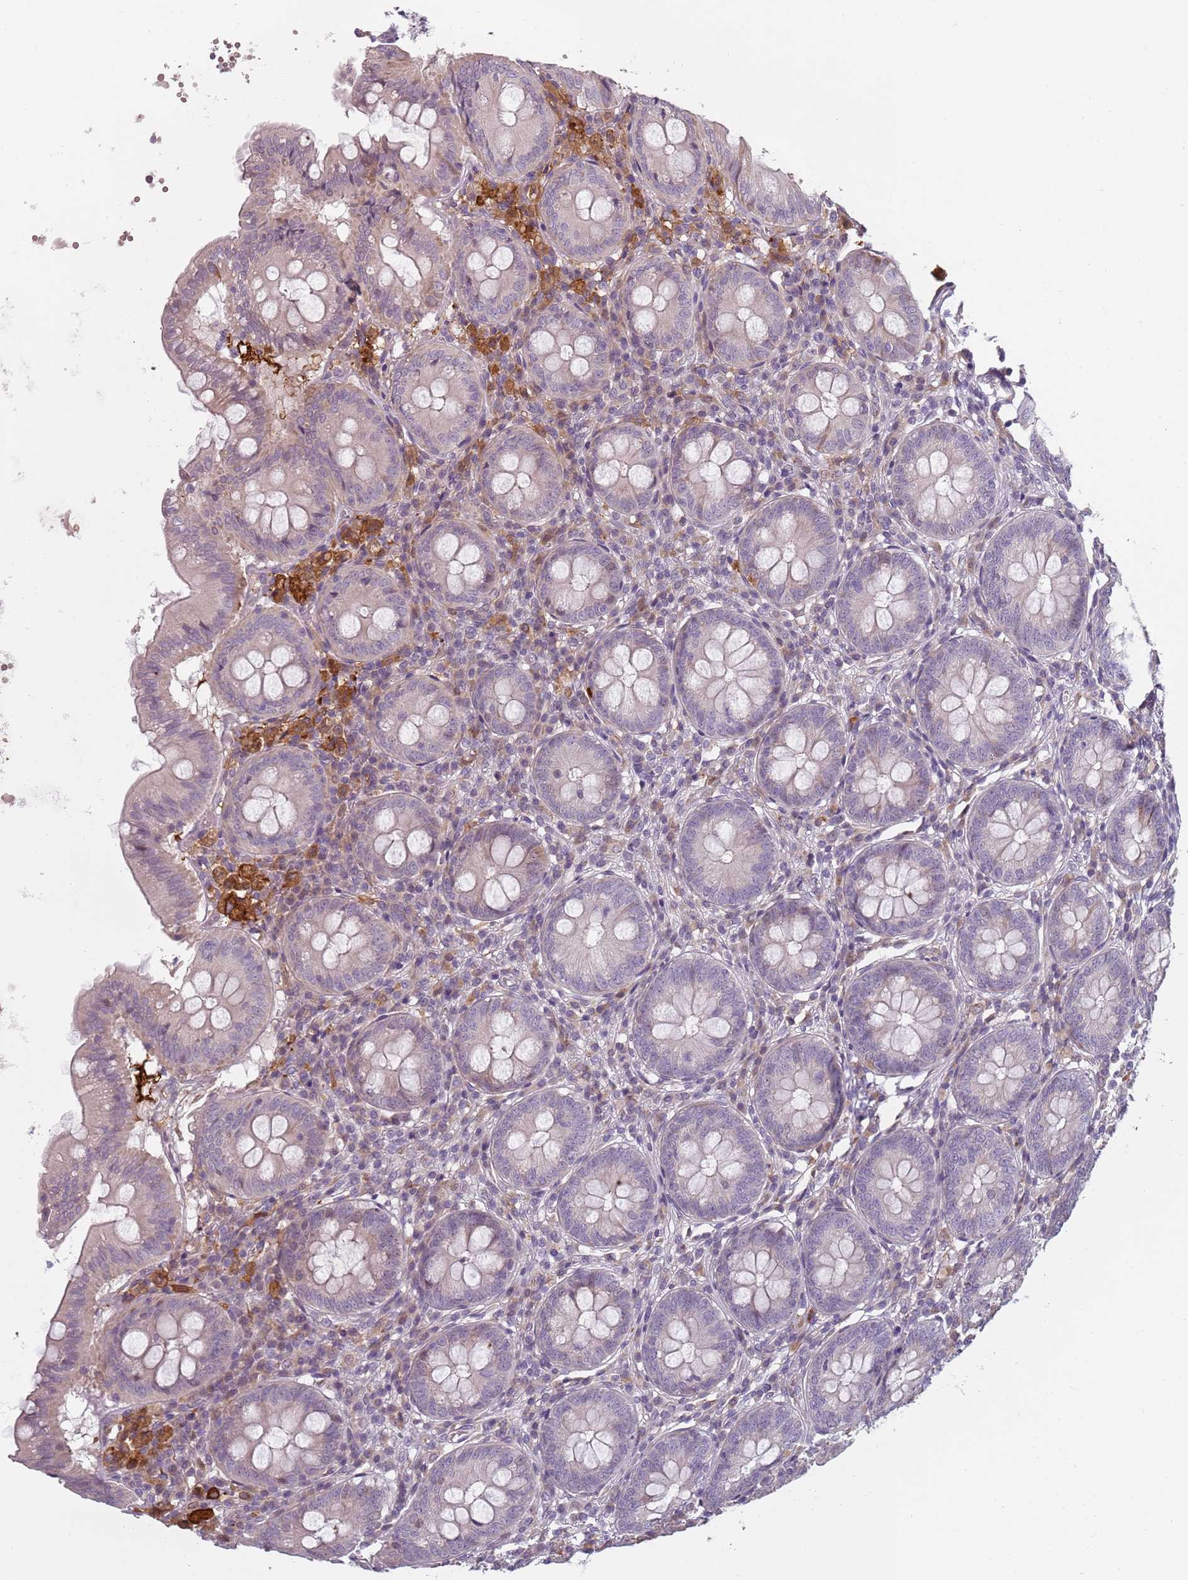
{"staining": {"intensity": "negative", "quantity": "none", "location": "none"}, "tissue": "appendix", "cell_type": "Glandular cells", "image_type": "normal", "snomed": [{"axis": "morphology", "description": "Normal tissue, NOS"}, {"axis": "topography", "description": "Appendix"}], "caption": "The immunohistochemistry (IHC) histopathology image has no significant expression in glandular cells of appendix.", "gene": "CC2D2B", "patient": {"sex": "female", "age": 54}}